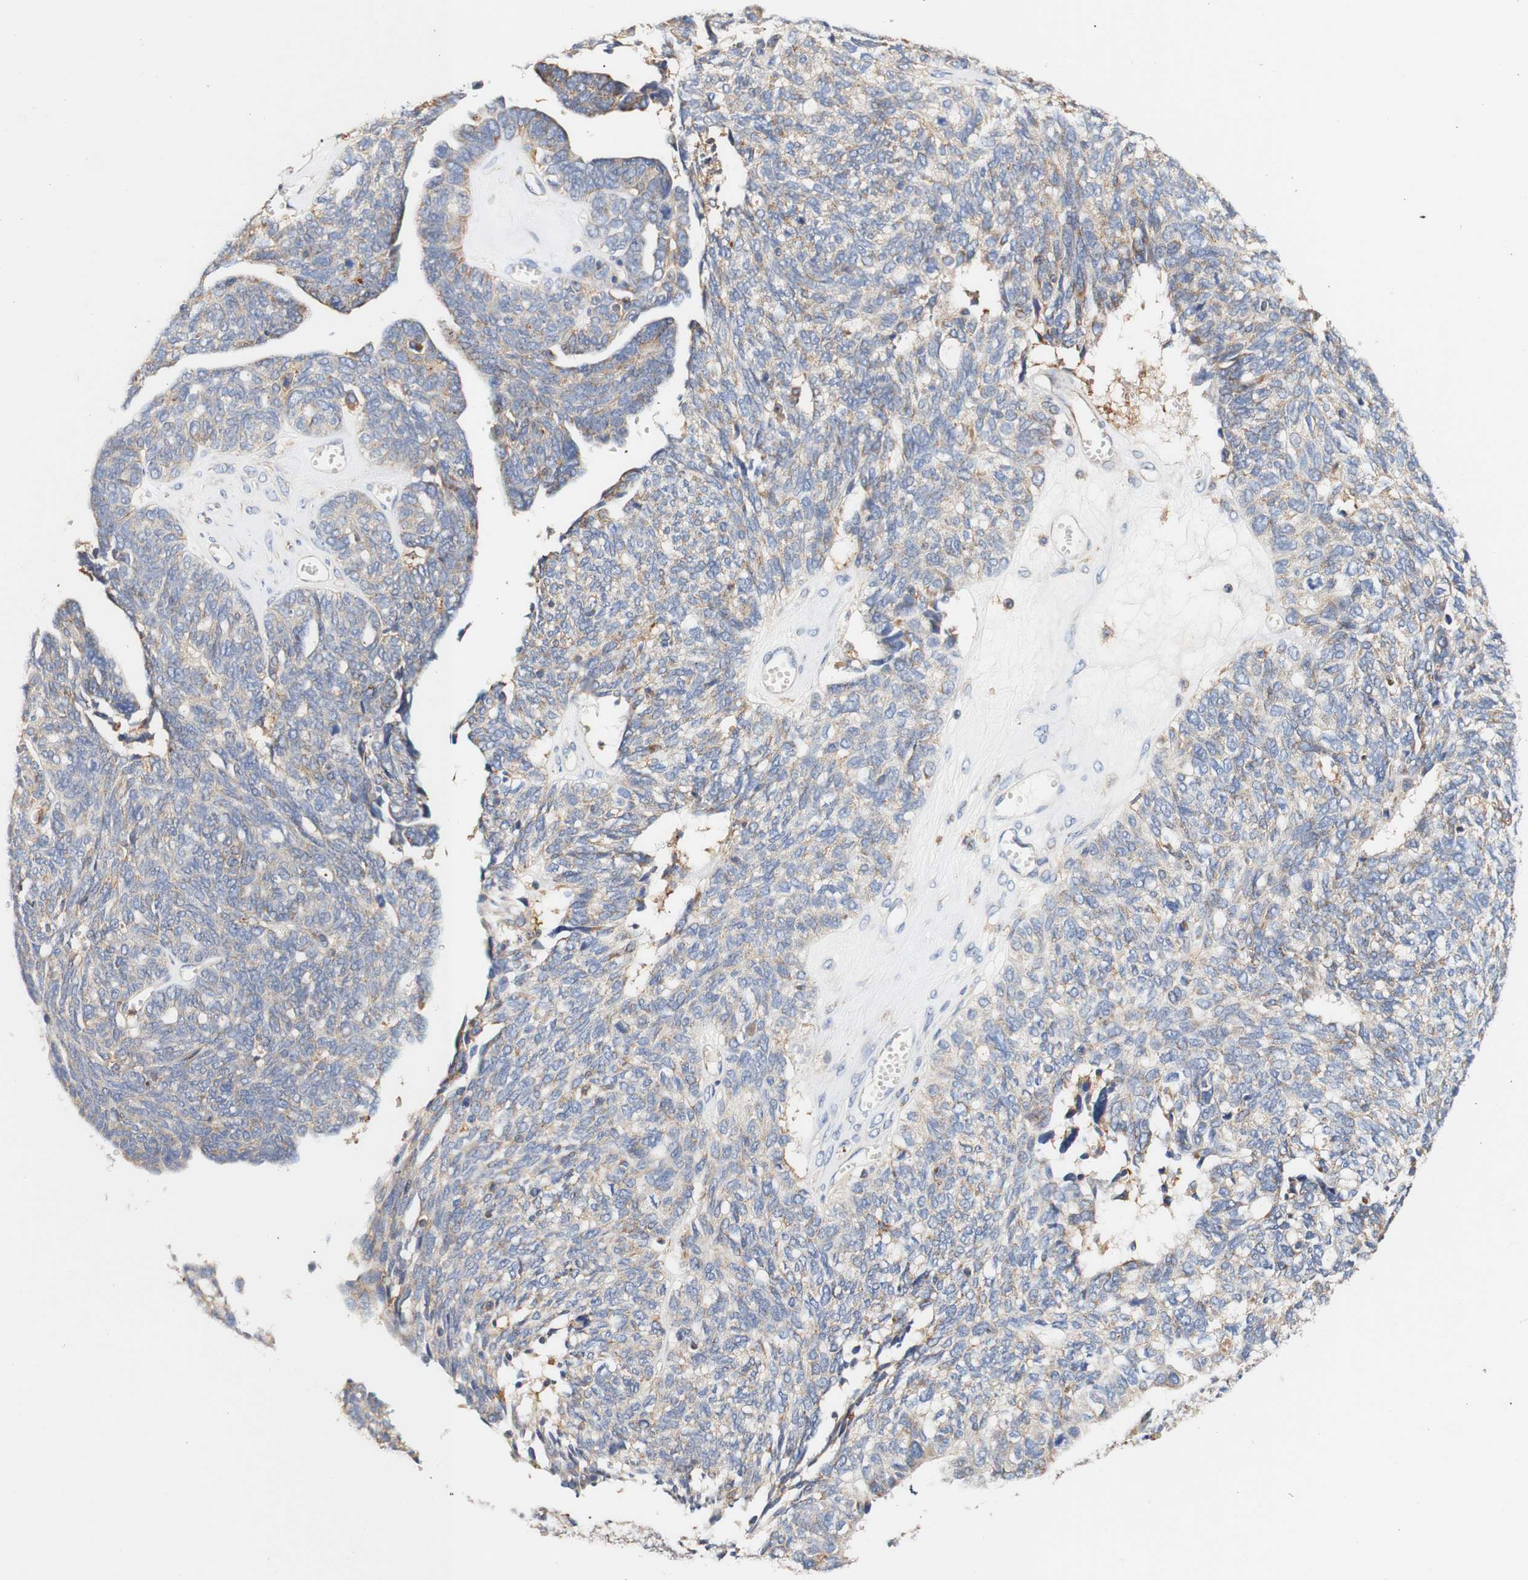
{"staining": {"intensity": "weak", "quantity": "25%-75%", "location": "cytoplasmic/membranous"}, "tissue": "ovarian cancer", "cell_type": "Tumor cells", "image_type": "cancer", "snomed": [{"axis": "morphology", "description": "Cystadenocarcinoma, serous, NOS"}, {"axis": "topography", "description": "Ovary"}], "caption": "Brown immunohistochemical staining in ovarian serous cystadenocarcinoma demonstrates weak cytoplasmic/membranous expression in about 25%-75% of tumor cells.", "gene": "PCDH7", "patient": {"sex": "female", "age": 79}}